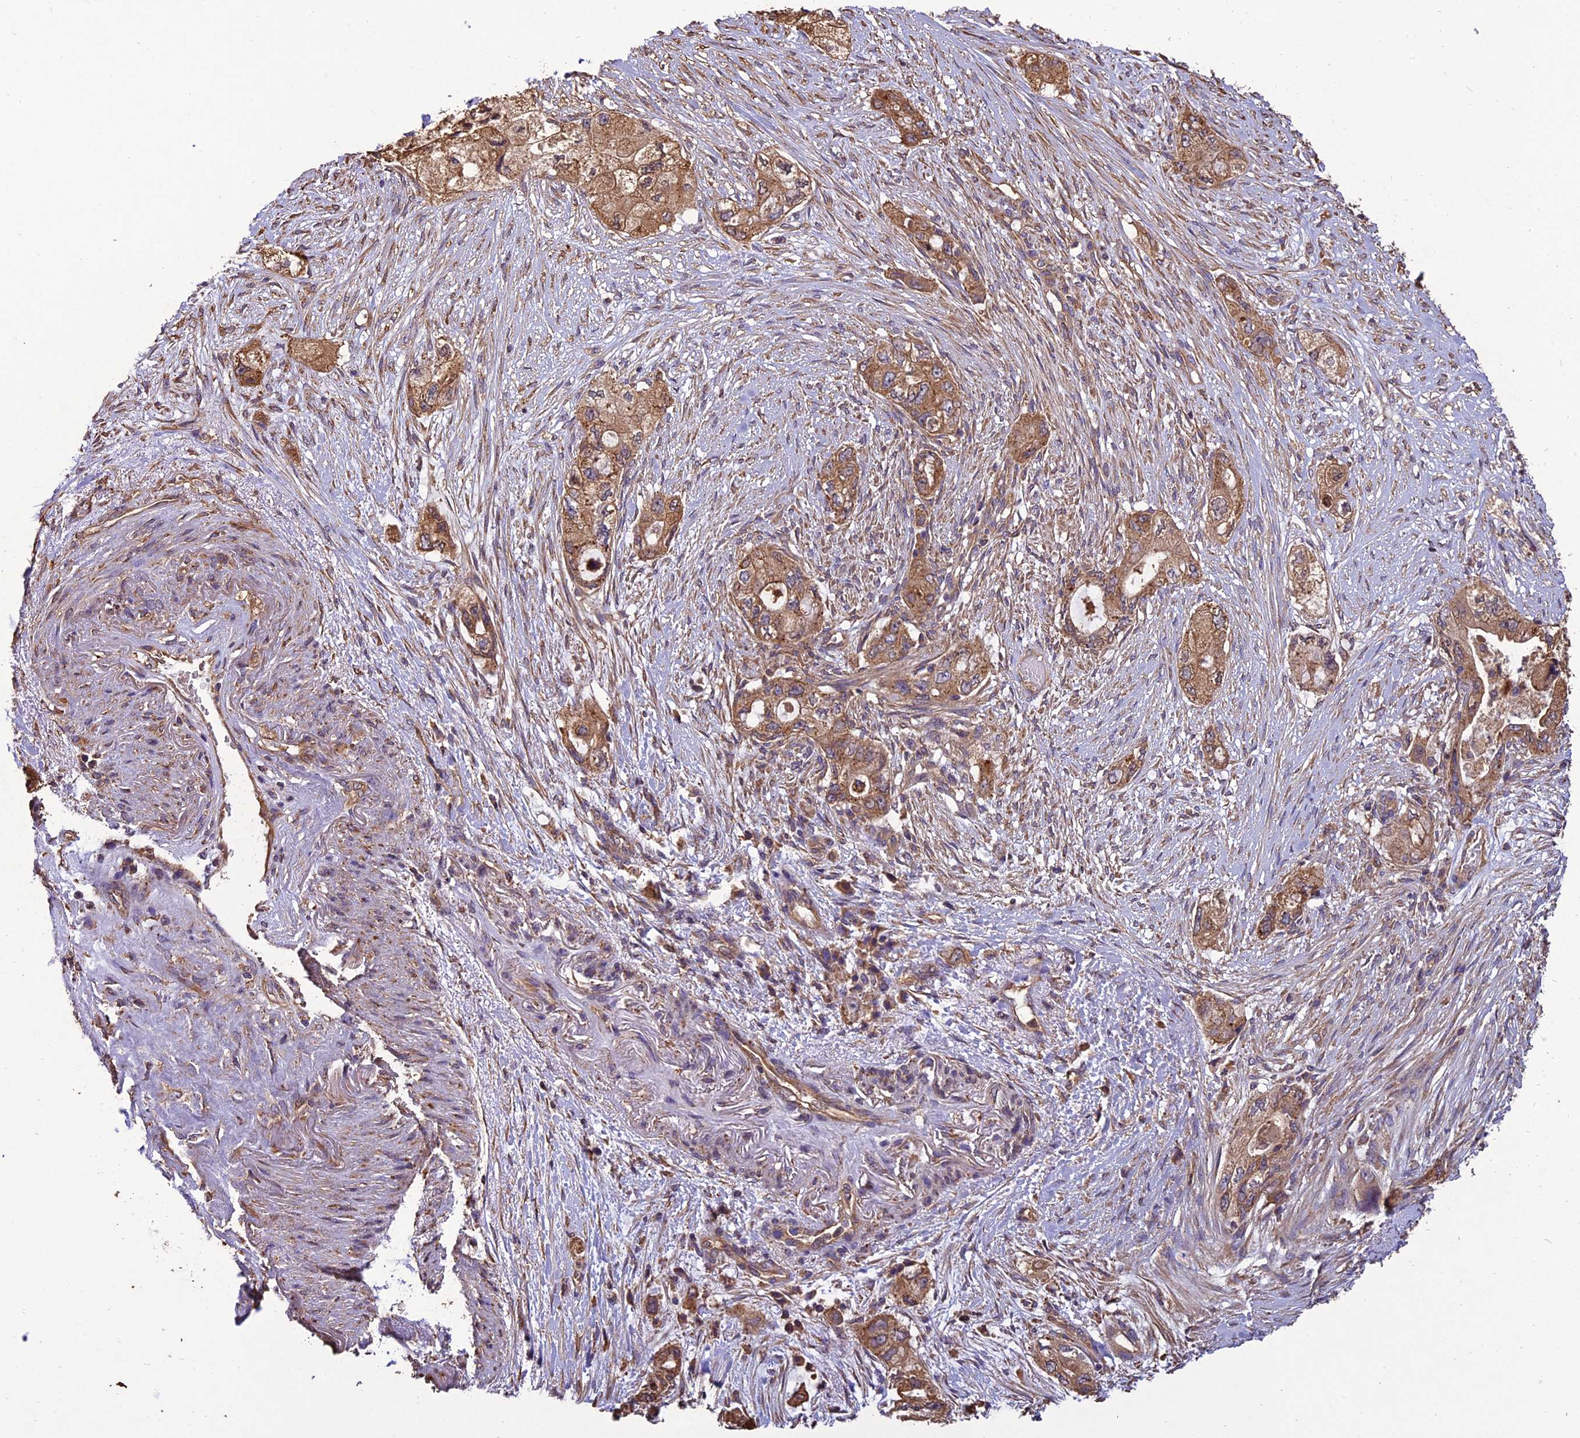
{"staining": {"intensity": "moderate", "quantity": ">75%", "location": "cytoplasmic/membranous"}, "tissue": "pancreatic cancer", "cell_type": "Tumor cells", "image_type": "cancer", "snomed": [{"axis": "morphology", "description": "Adenocarcinoma, NOS"}, {"axis": "topography", "description": "Pancreas"}], "caption": "Adenocarcinoma (pancreatic) was stained to show a protein in brown. There is medium levels of moderate cytoplasmic/membranous positivity in approximately >75% of tumor cells. Nuclei are stained in blue.", "gene": "CHMP2A", "patient": {"sex": "female", "age": 73}}